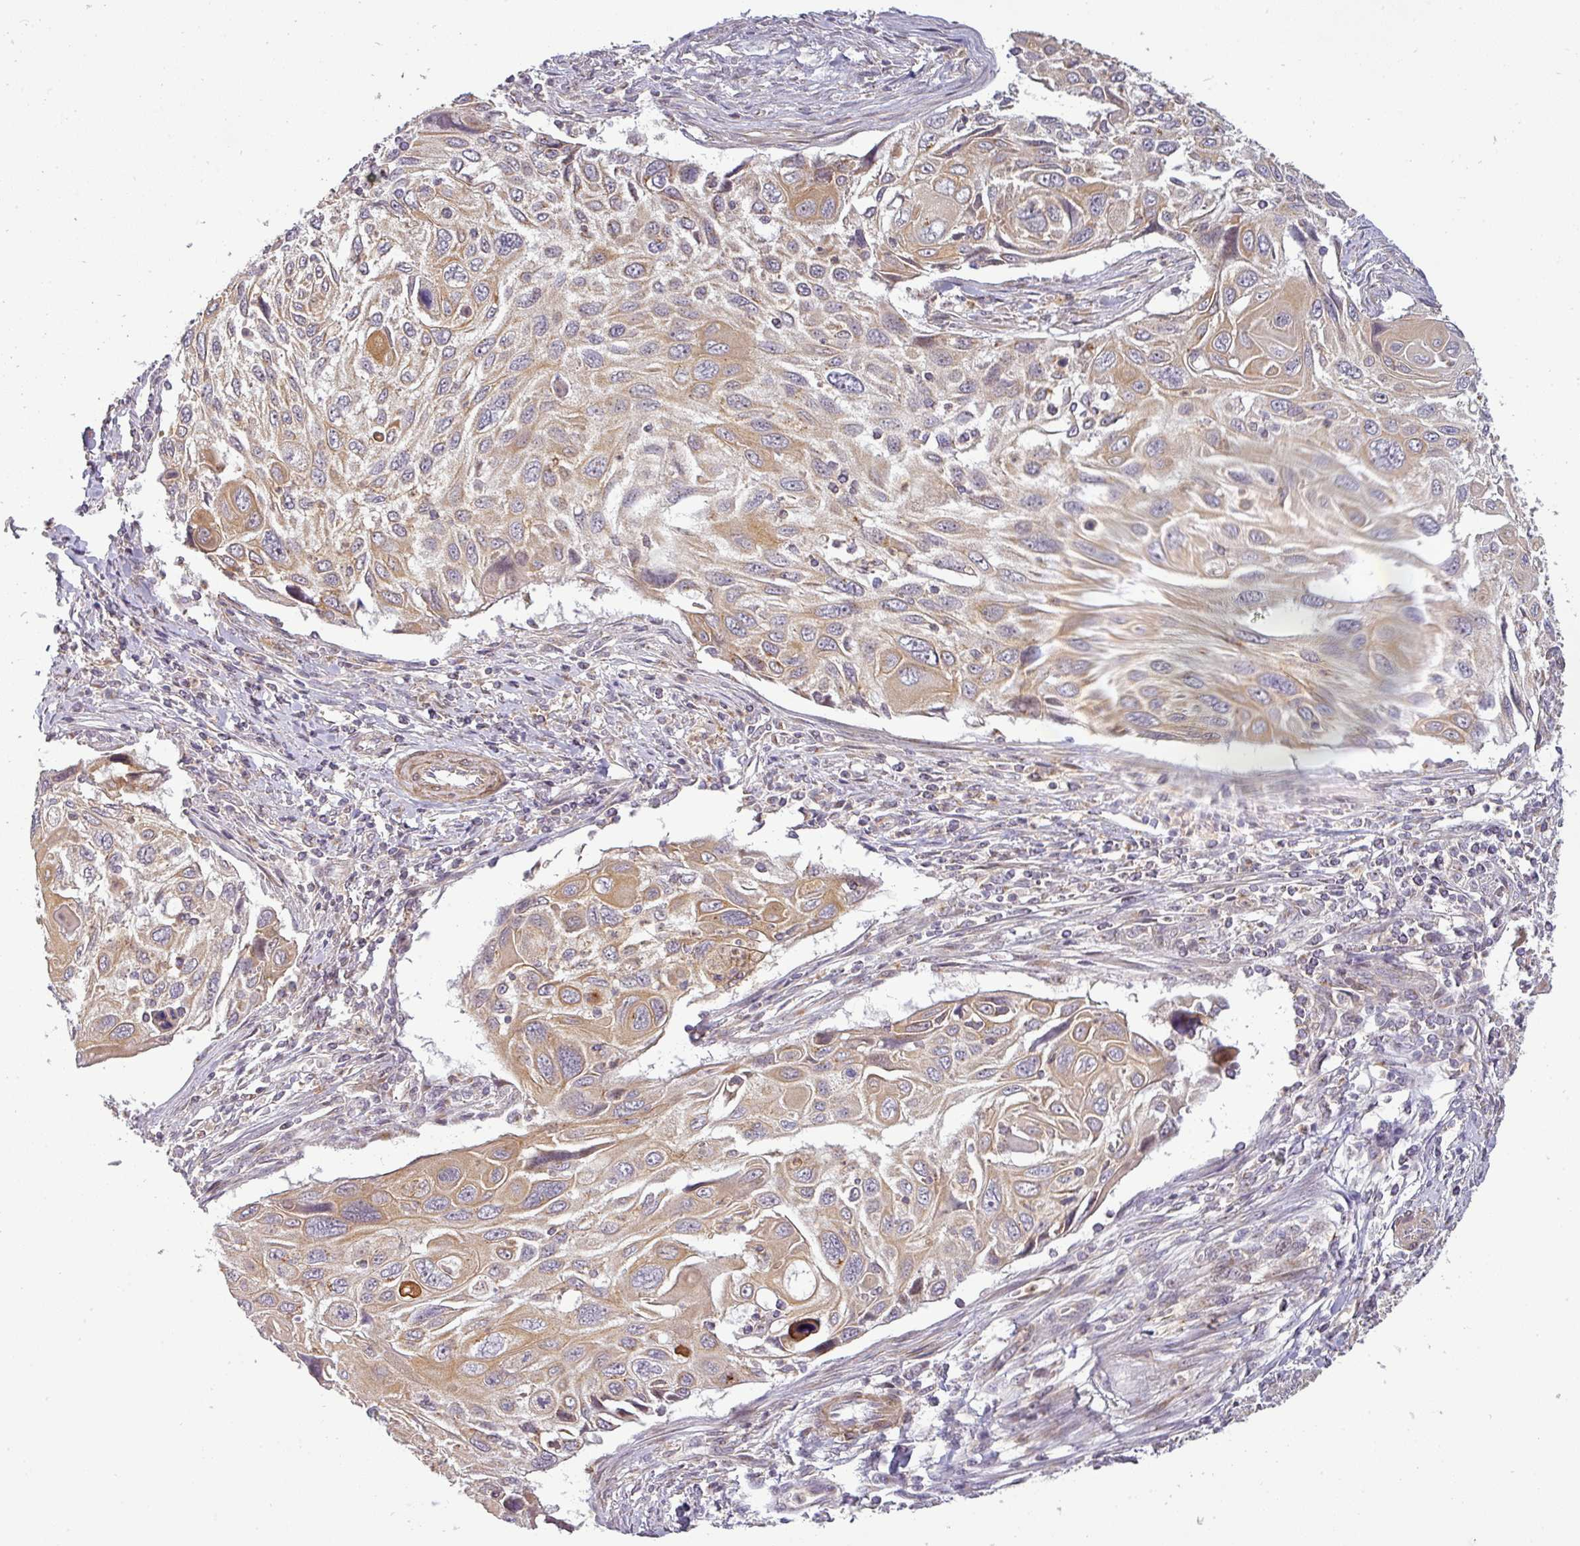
{"staining": {"intensity": "moderate", "quantity": "25%-75%", "location": "cytoplasmic/membranous"}, "tissue": "cervical cancer", "cell_type": "Tumor cells", "image_type": "cancer", "snomed": [{"axis": "morphology", "description": "Squamous cell carcinoma, NOS"}, {"axis": "topography", "description": "Cervix"}], "caption": "Immunohistochemical staining of human cervical cancer (squamous cell carcinoma) reveals medium levels of moderate cytoplasmic/membranous expression in about 25%-75% of tumor cells. Using DAB (brown) and hematoxylin (blue) stains, captured at high magnification using brightfield microscopy.", "gene": "NIN", "patient": {"sex": "female", "age": 70}}